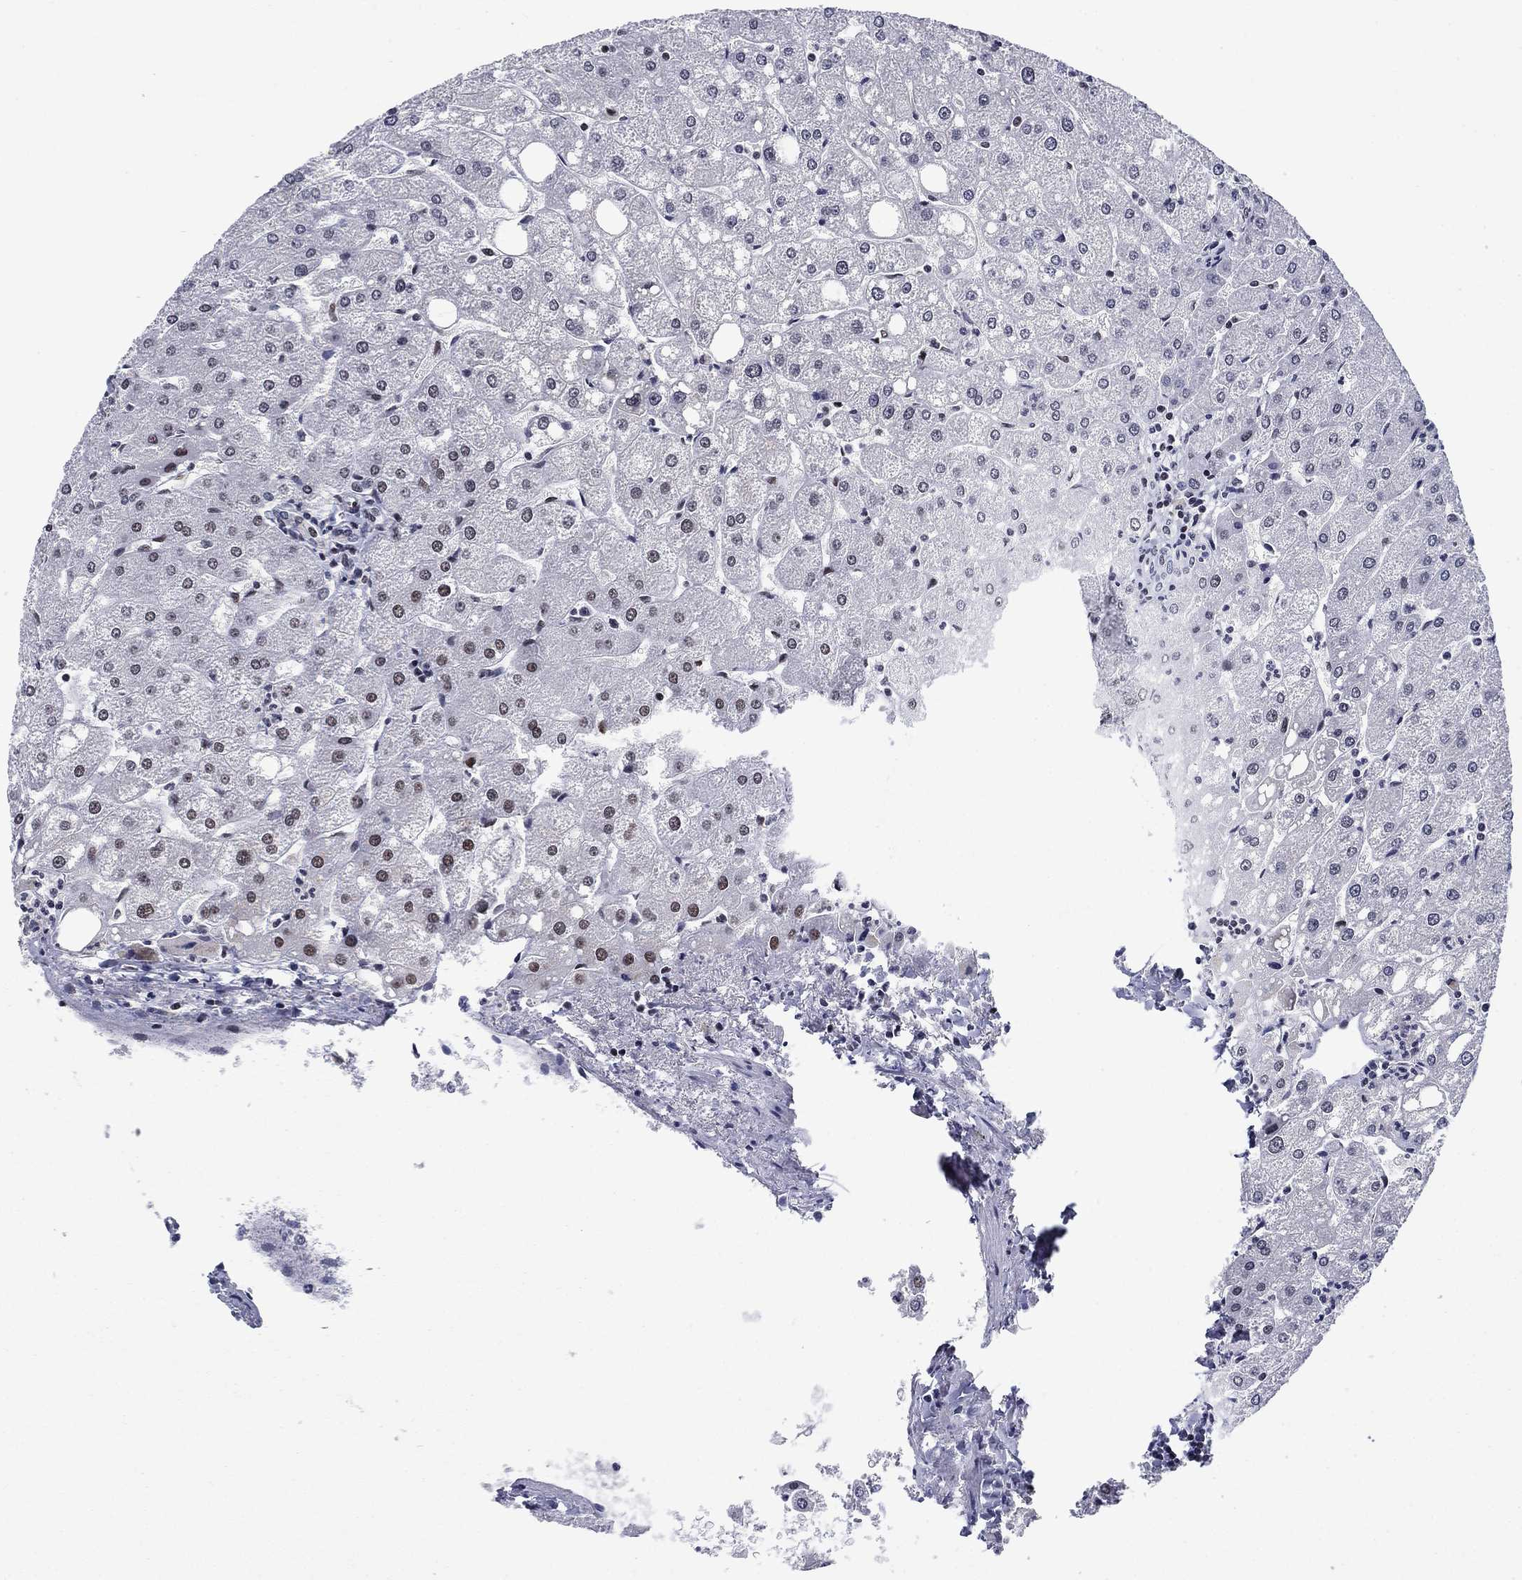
{"staining": {"intensity": "negative", "quantity": "none", "location": "none"}, "tissue": "liver", "cell_type": "Cholangiocytes", "image_type": "normal", "snomed": [{"axis": "morphology", "description": "Normal tissue, NOS"}, {"axis": "topography", "description": "Liver"}], "caption": "IHC of normal human liver exhibits no staining in cholangiocytes.", "gene": "RPRD1B", "patient": {"sex": "male", "age": 67}}